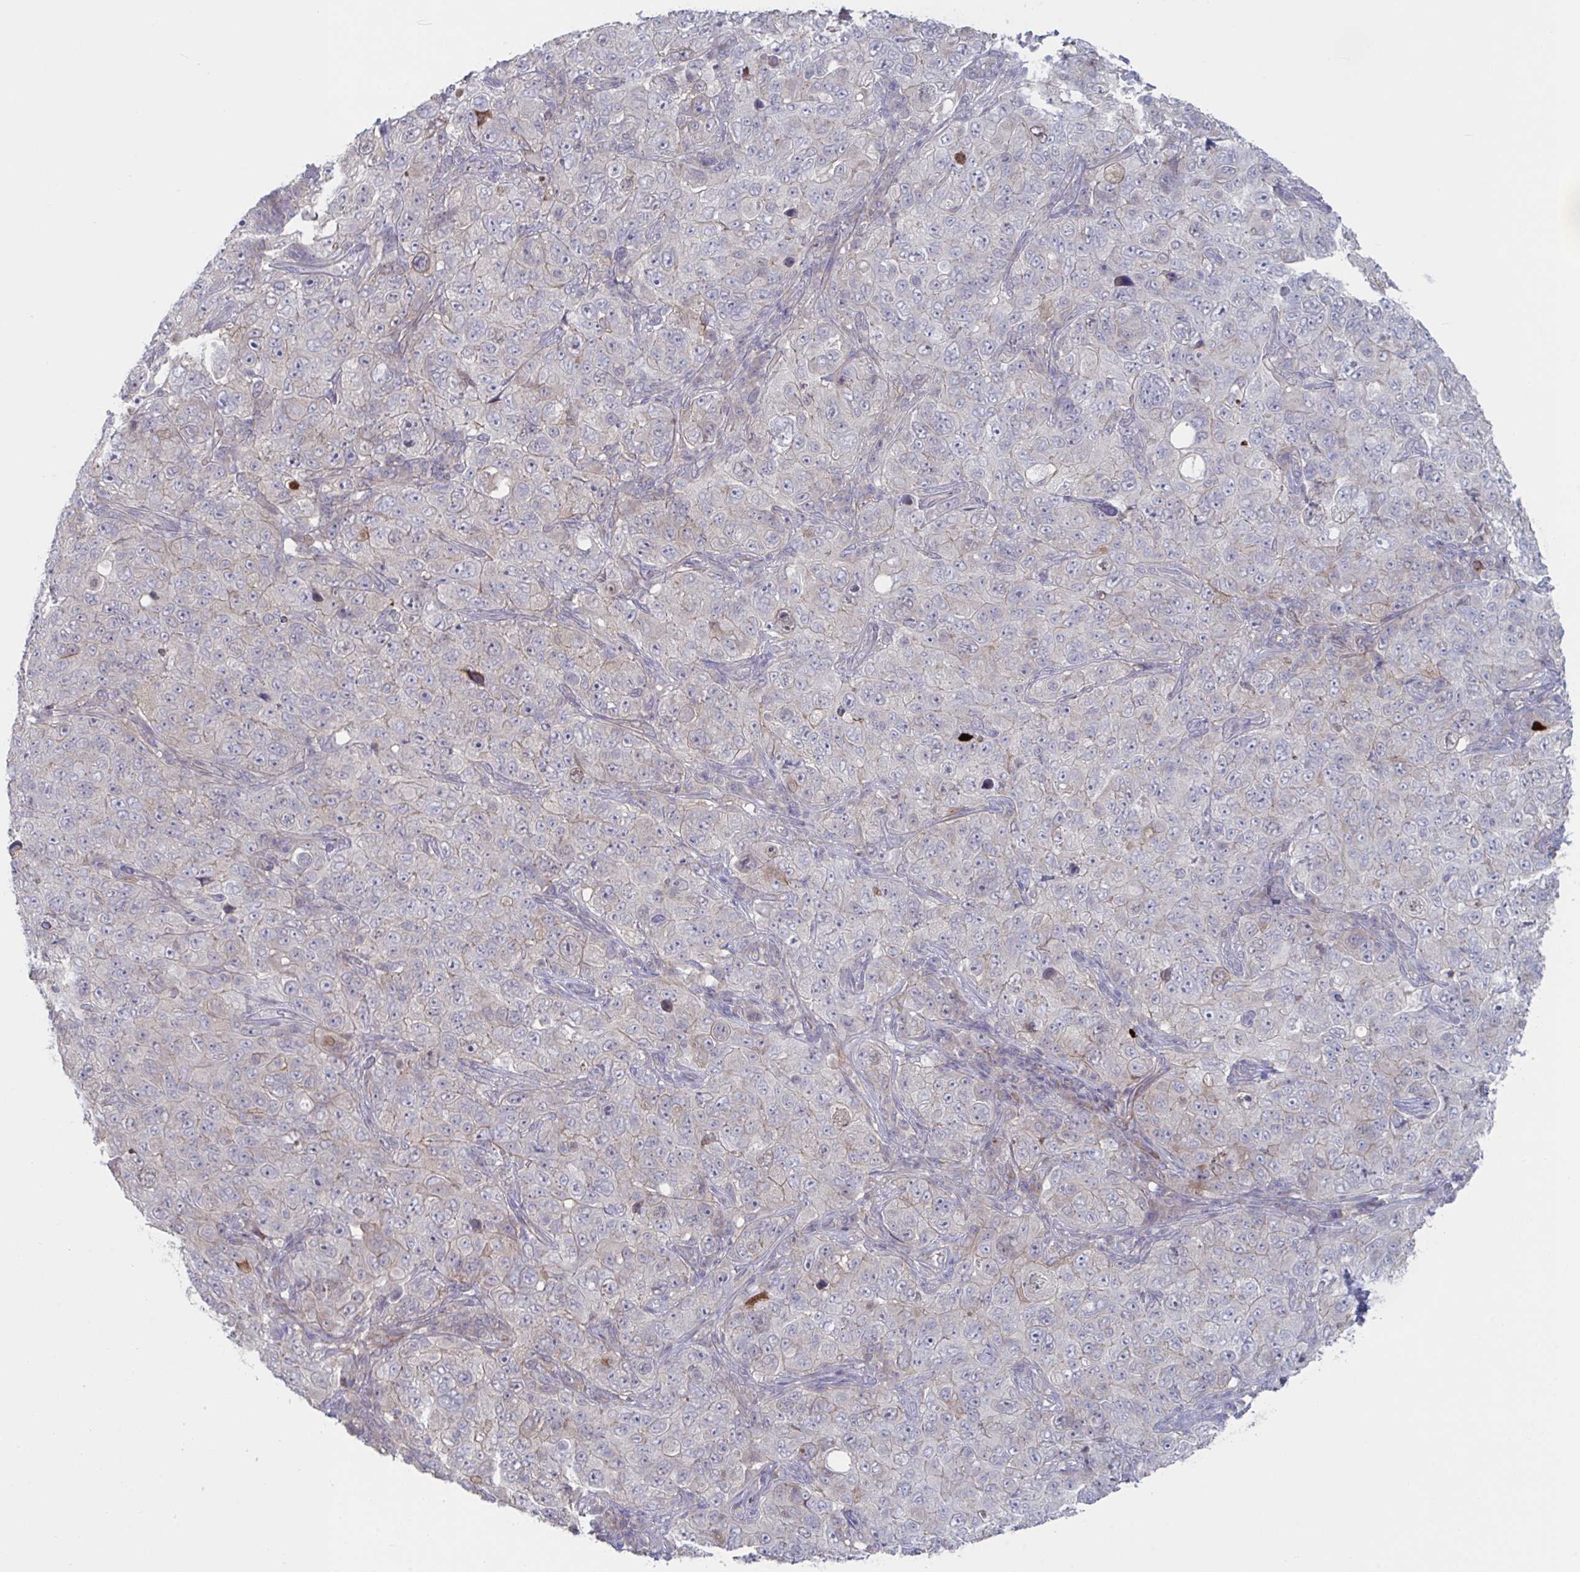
{"staining": {"intensity": "moderate", "quantity": "<25%", "location": "cytoplasmic/membranous"}, "tissue": "pancreatic cancer", "cell_type": "Tumor cells", "image_type": "cancer", "snomed": [{"axis": "morphology", "description": "Adenocarcinoma, NOS"}, {"axis": "topography", "description": "Pancreas"}], "caption": "Pancreatic cancer (adenocarcinoma) stained with a protein marker reveals moderate staining in tumor cells.", "gene": "STK26", "patient": {"sex": "male", "age": 68}}